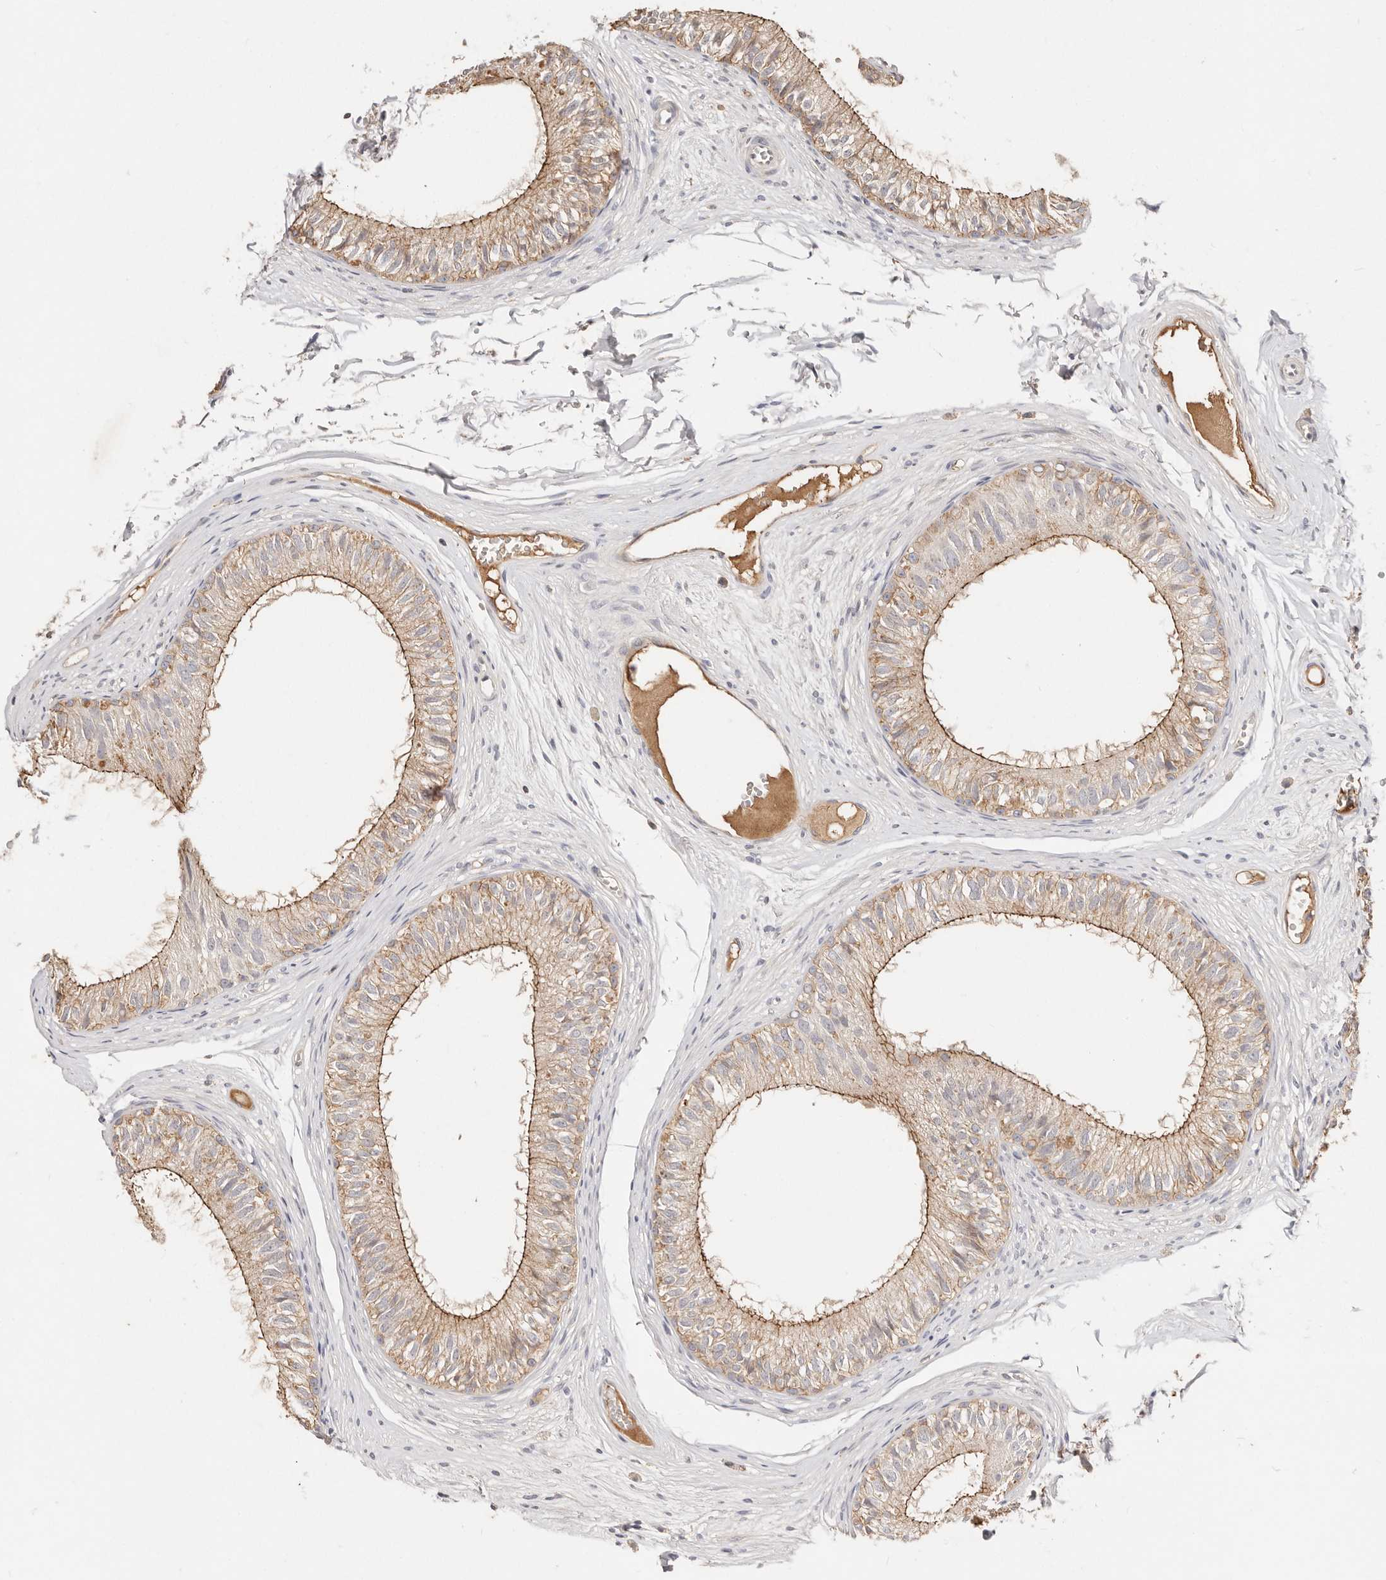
{"staining": {"intensity": "moderate", "quantity": "<25%", "location": "cytoplasmic/membranous"}, "tissue": "epididymis", "cell_type": "Glandular cells", "image_type": "normal", "snomed": [{"axis": "morphology", "description": "Normal tissue, NOS"}, {"axis": "morphology", "description": "Seminoma in situ"}, {"axis": "topography", "description": "Testis"}, {"axis": "topography", "description": "Epididymis"}], "caption": "Human epididymis stained with a brown dye demonstrates moderate cytoplasmic/membranous positive expression in approximately <25% of glandular cells.", "gene": "CXADR", "patient": {"sex": "male", "age": 28}}